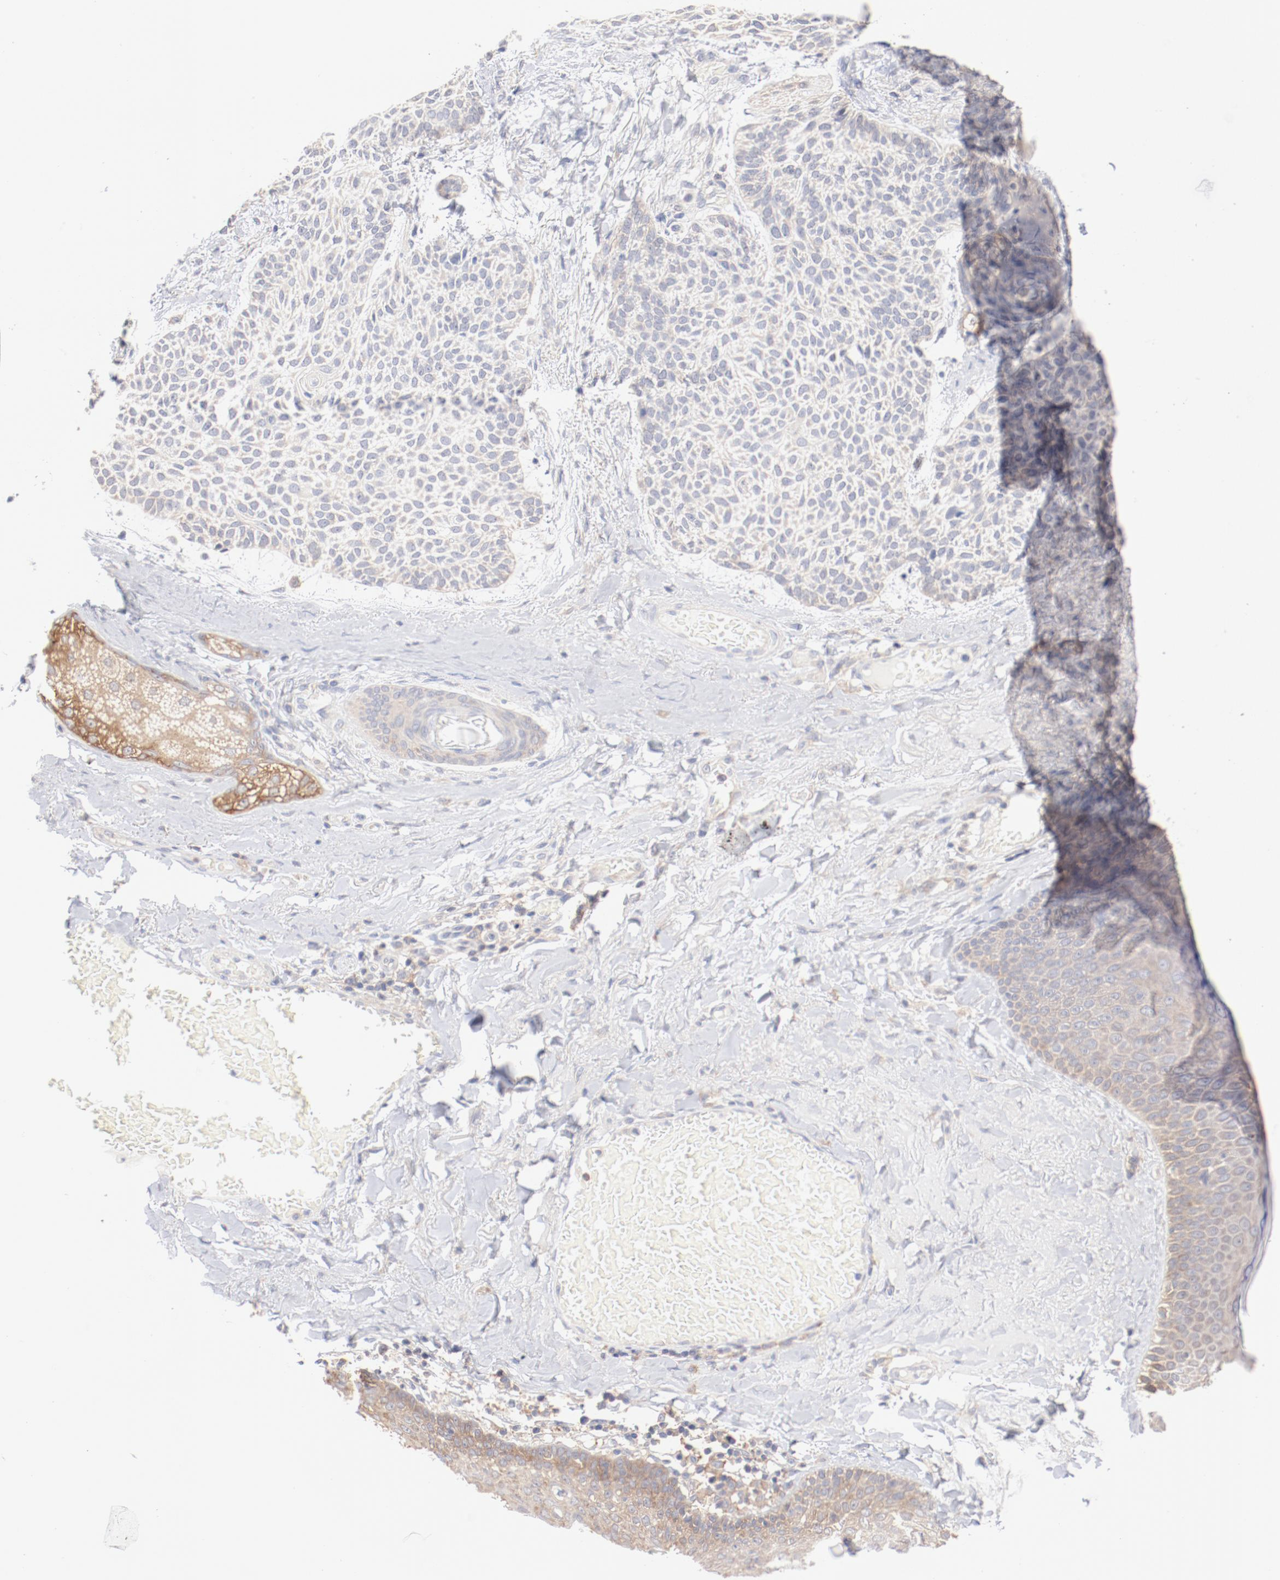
{"staining": {"intensity": "negative", "quantity": "none", "location": "none"}, "tissue": "skin cancer", "cell_type": "Tumor cells", "image_type": "cancer", "snomed": [{"axis": "morphology", "description": "Normal tissue, NOS"}, {"axis": "morphology", "description": "Basal cell carcinoma"}, {"axis": "topography", "description": "Skin"}], "caption": "This histopathology image is of skin cancer stained with immunohistochemistry to label a protein in brown with the nuclei are counter-stained blue. There is no staining in tumor cells.", "gene": "SETD3", "patient": {"sex": "female", "age": 70}}